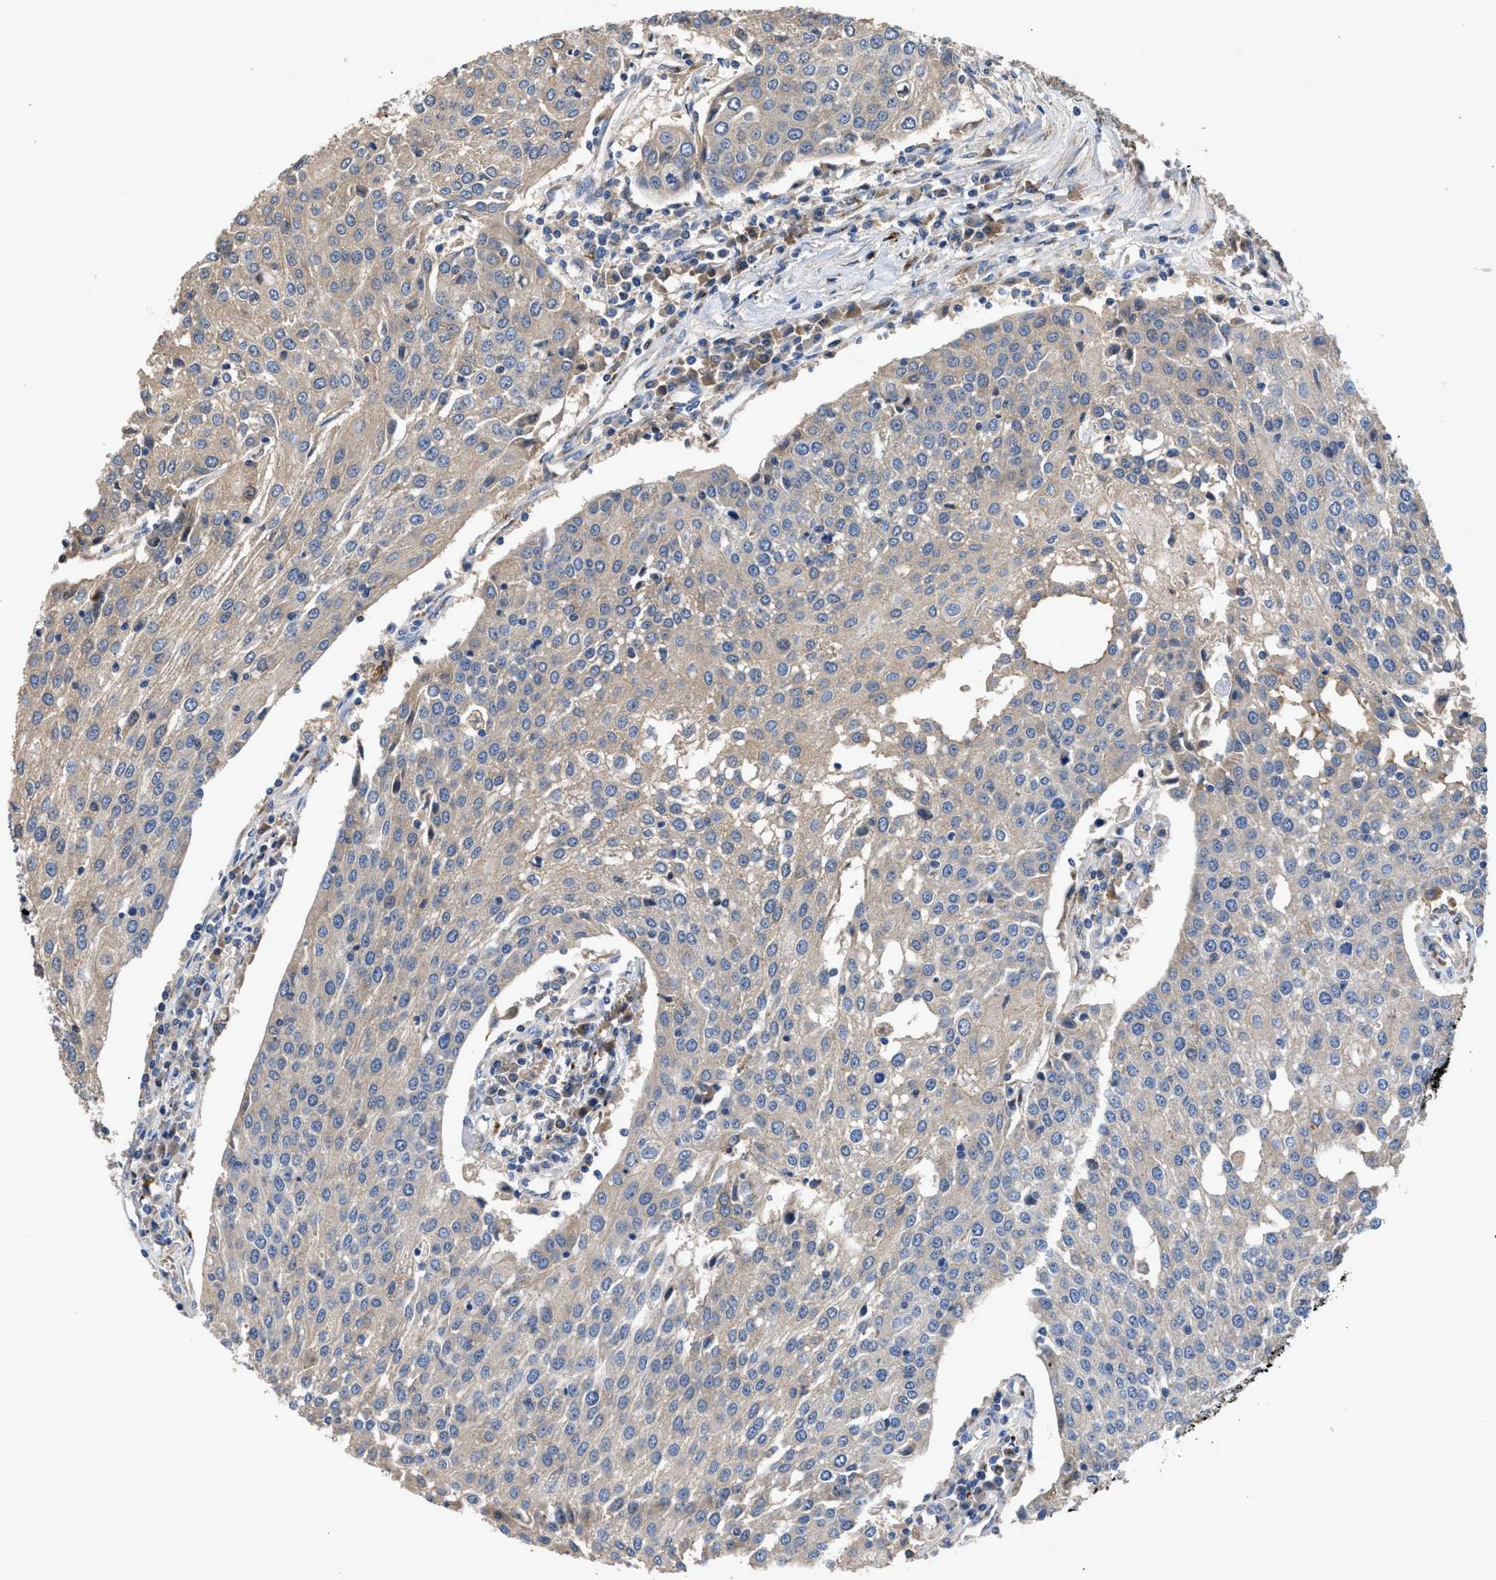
{"staining": {"intensity": "weak", "quantity": "<25%", "location": "cytoplasmic/membranous"}, "tissue": "urothelial cancer", "cell_type": "Tumor cells", "image_type": "cancer", "snomed": [{"axis": "morphology", "description": "Urothelial carcinoma, High grade"}, {"axis": "topography", "description": "Urinary bladder"}], "caption": "This image is of urothelial cancer stained with immunohistochemistry to label a protein in brown with the nuclei are counter-stained blue. There is no expression in tumor cells.", "gene": "SIK2", "patient": {"sex": "female", "age": 85}}